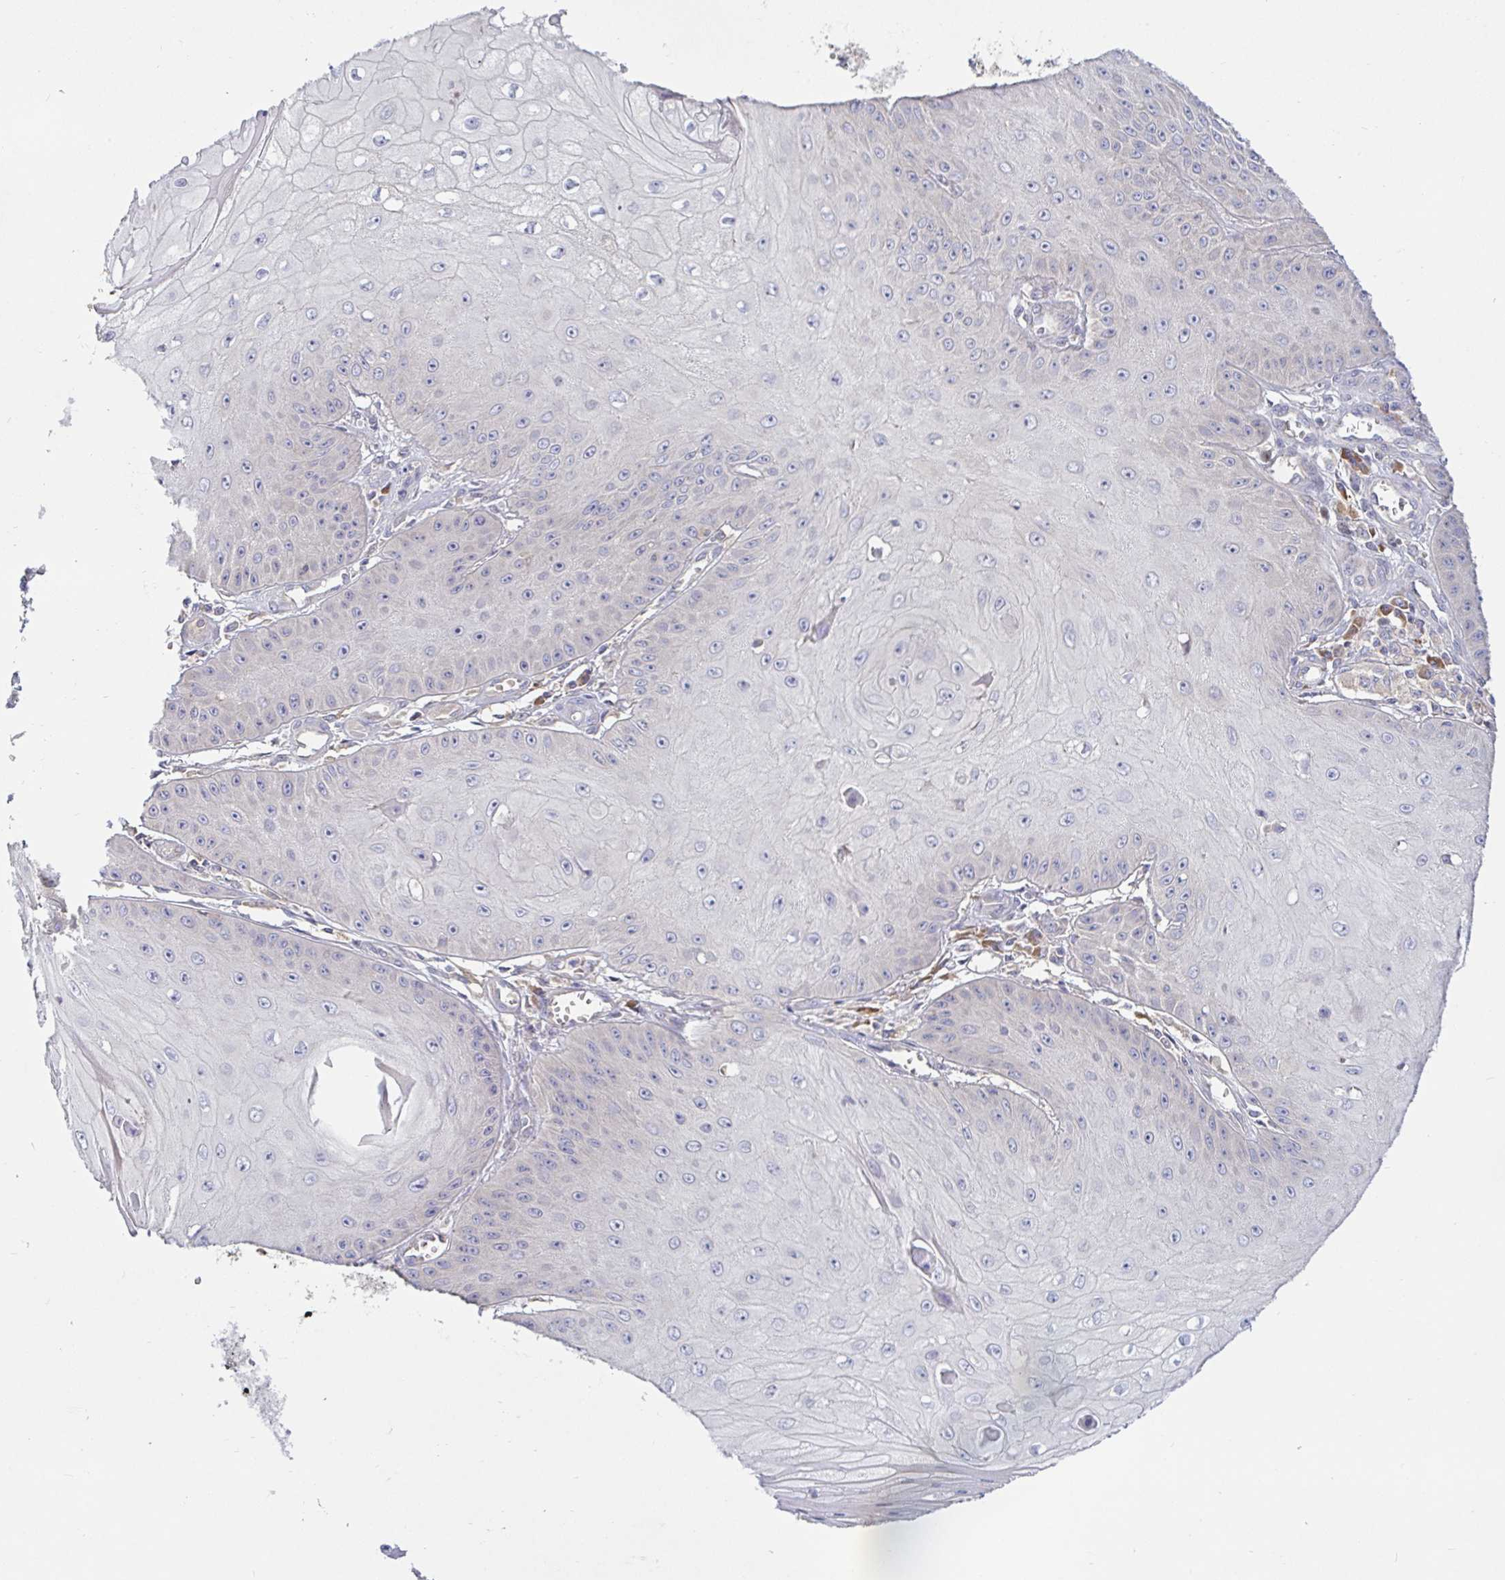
{"staining": {"intensity": "negative", "quantity": "none", "location": "none"}, "tissue": "skin cancer", "cell_type": "Tumor cells", "image_type": "cancer", "snomed": [{"axis": "morphology", "description": "Squamous cell carcinoma, NOS"}, {"axis": "topography", "description": "Skin"}], "caption": "Image shows no significant protein staining in tumor cells of skin cancer. (DAB (3,3'-diaminobenzidine) immunohistochemistry with hematoxylin counter stain).", "gene": "LARP1", "patient": {"sex": "male", "age": 70}}